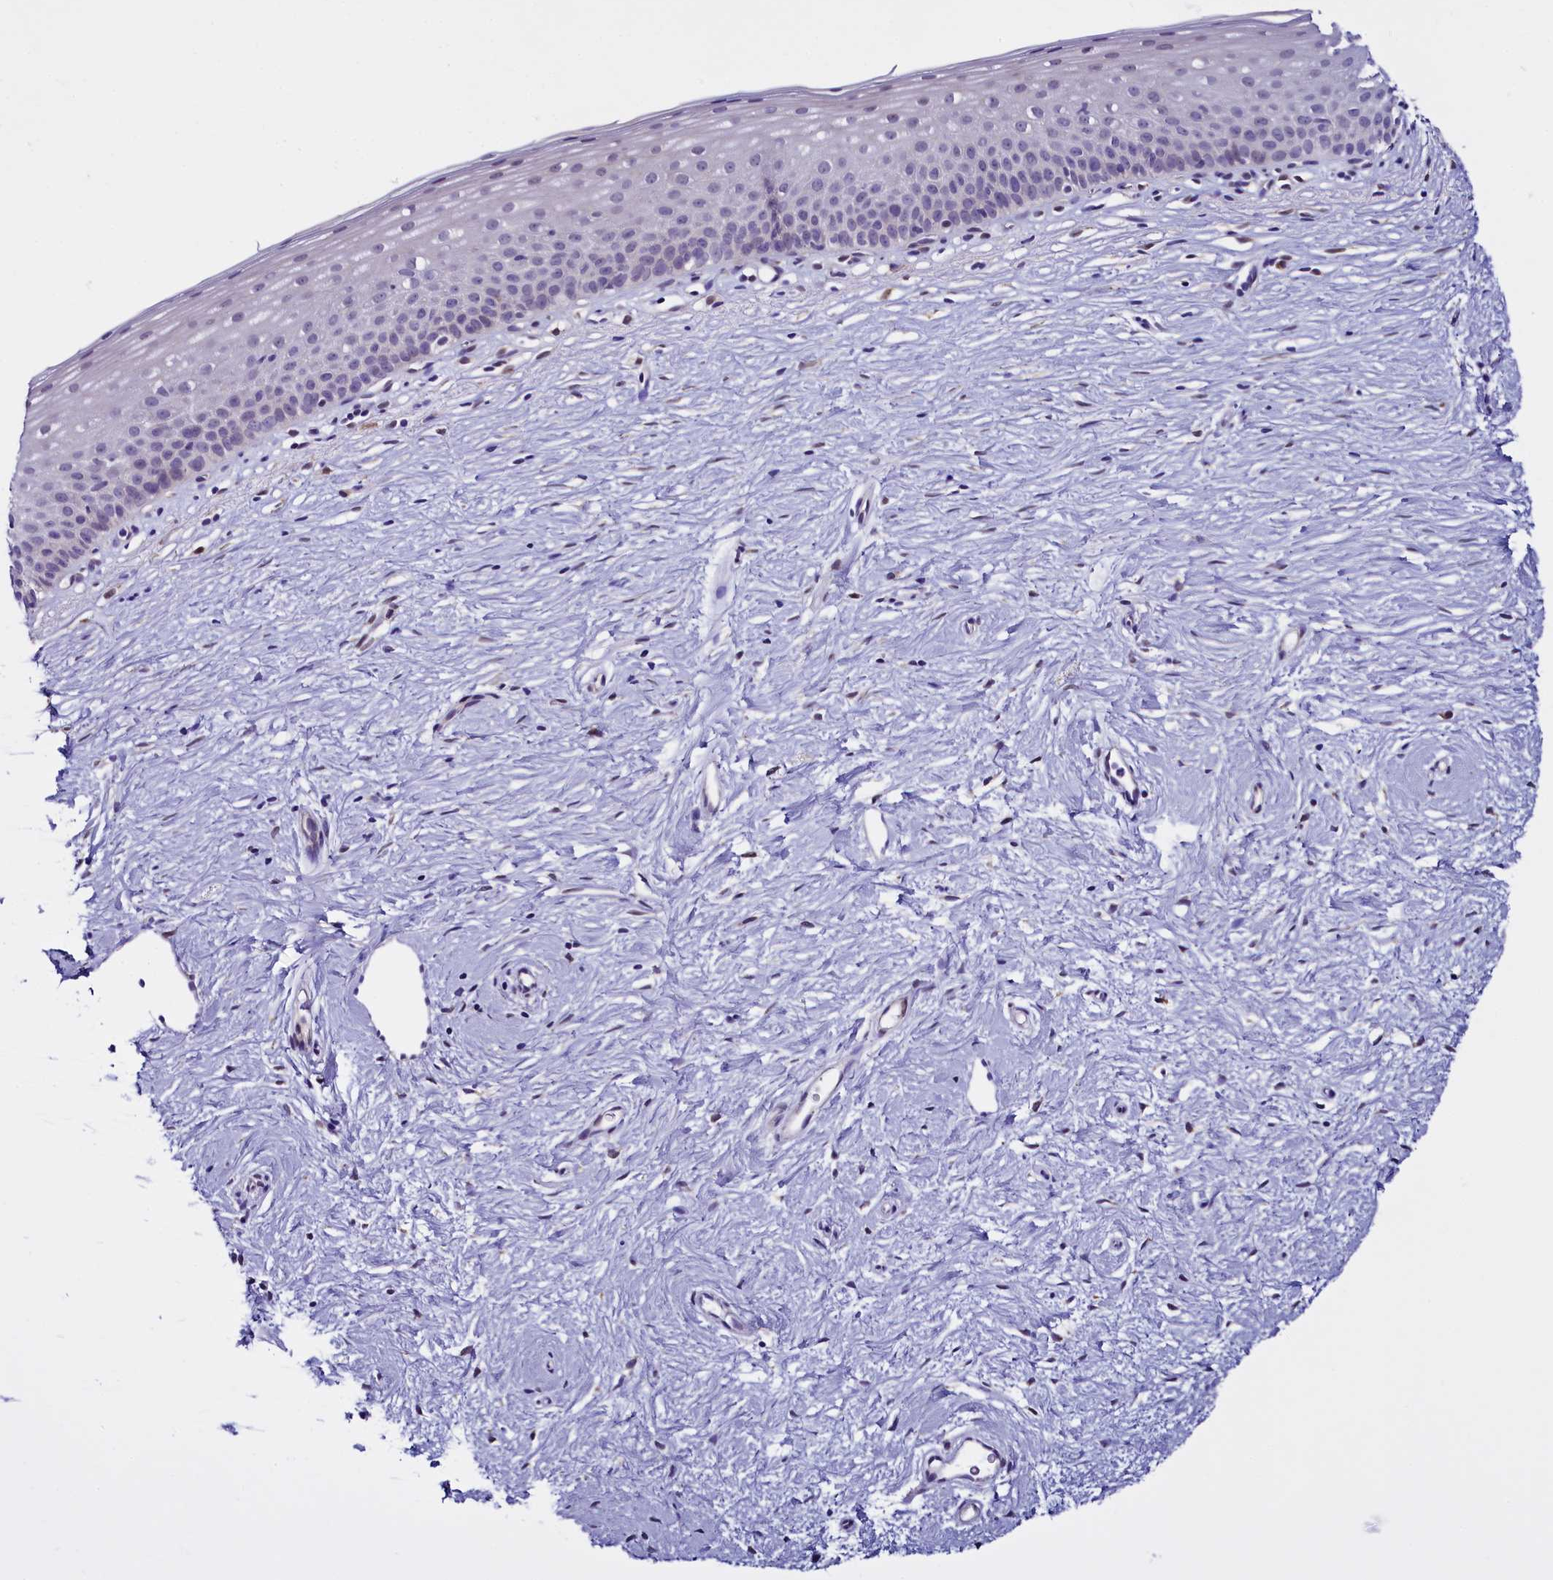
{"staining": {"intensity": "weak", "quantity": "<25%", "location": "cytoplasmic/membranous"}, "tissue": "cervix", "cell_type": "Glandular cells", "image_type": "normal", "snomed": [{"axis": "morphology", "description": "Normal tissue, NOS"}, {"axis": "topography", "description": "Cervix"}], "caption": "Immunohistochemistry micrograph of benign cervix: cervix stained with DAB shows no significant protein staining in glandular cells.", "gene": "UACA", "patient": {"sex": "female", "age": 57}}